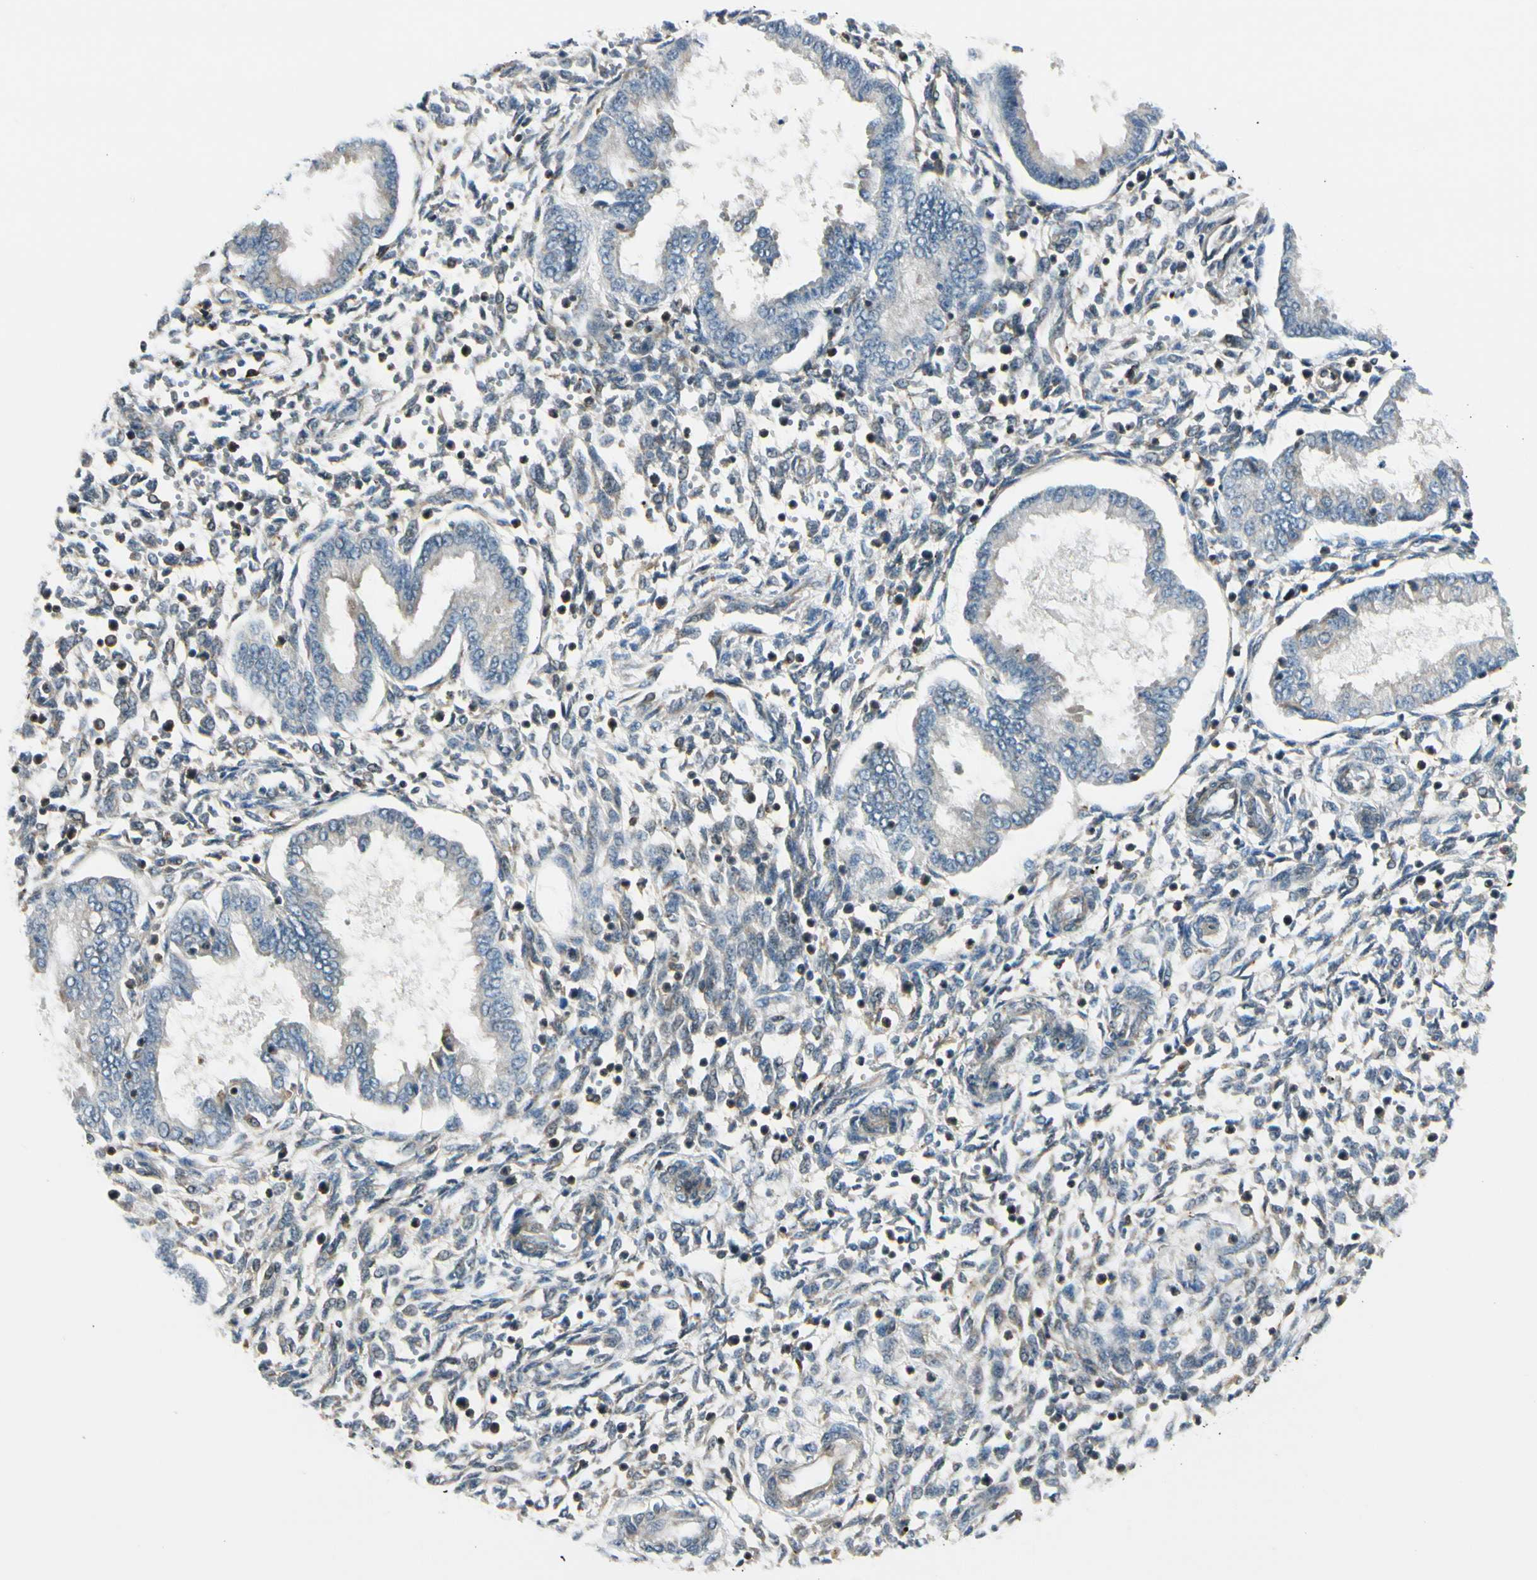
{"staining": {"intensity": "moderate", "quantity": "25%-75%", "location": "cytoplasmic/membranous,nuclear"}, "tissue": "endometrium", "cell_type": "Cells in endometrial stroma", "image_type": "normal", "snomed": [{"axis": "morphology", "description": "Normal tissue, NOS"}, {"axis": "topography", "description": "Endometrium"}], "caption": "This image displays IHC staining of normal human endometrium, with medium moderate cytoplasmic/membranous,nuclear staining in about 25%-75% of cells in endometrial stroma.", "gene": "DAXX", "patient": {"sex": "female", "age": 33}}